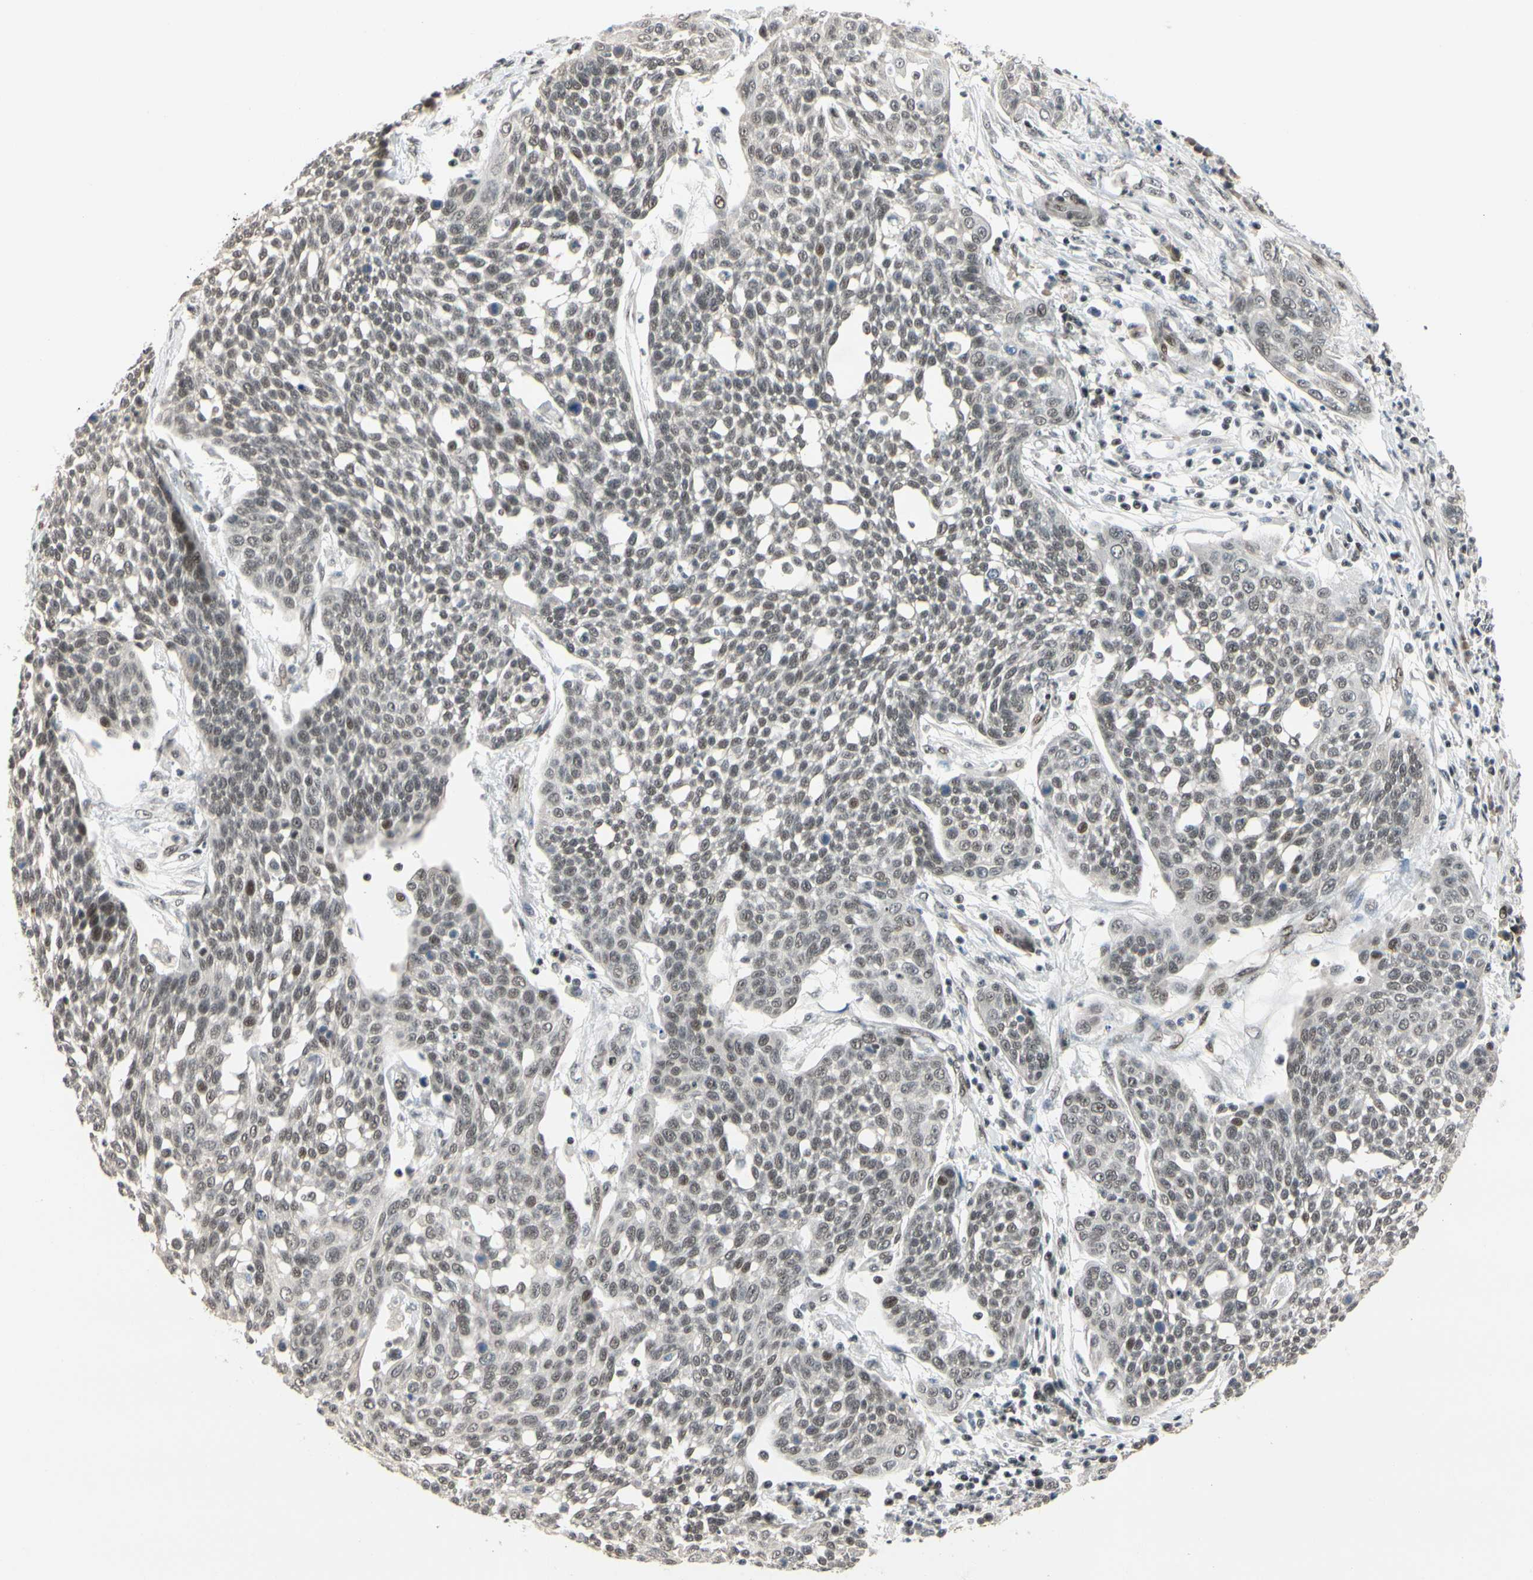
{"staining": {"intensity": "weak", "quantity": "25%-75%", "location": "nuclear"}, "tissue": "cervical cancer", "cell_type": "Tumor cells", "image_type": "cancer", "snomed": [{"axis": "morphology", "description": "Squamous cell carcinoma, NOS"}, {"axis": "topography", "description": "Cervix"}], "caption": "Immunohistochemistry (DAB (3,3'-diaminobenzidine)) staining of human cervical cancer (squamous cell carcinoma) reveals weak nuclear protein positivity in about 25%-75% of tumor cells. (Stains: DAB in brown, nuclei in blue, Microscopy: brightfield microscopy at high magnification).", "gene": "TAF4", "patient": {"sex": "female", "age": 34}}